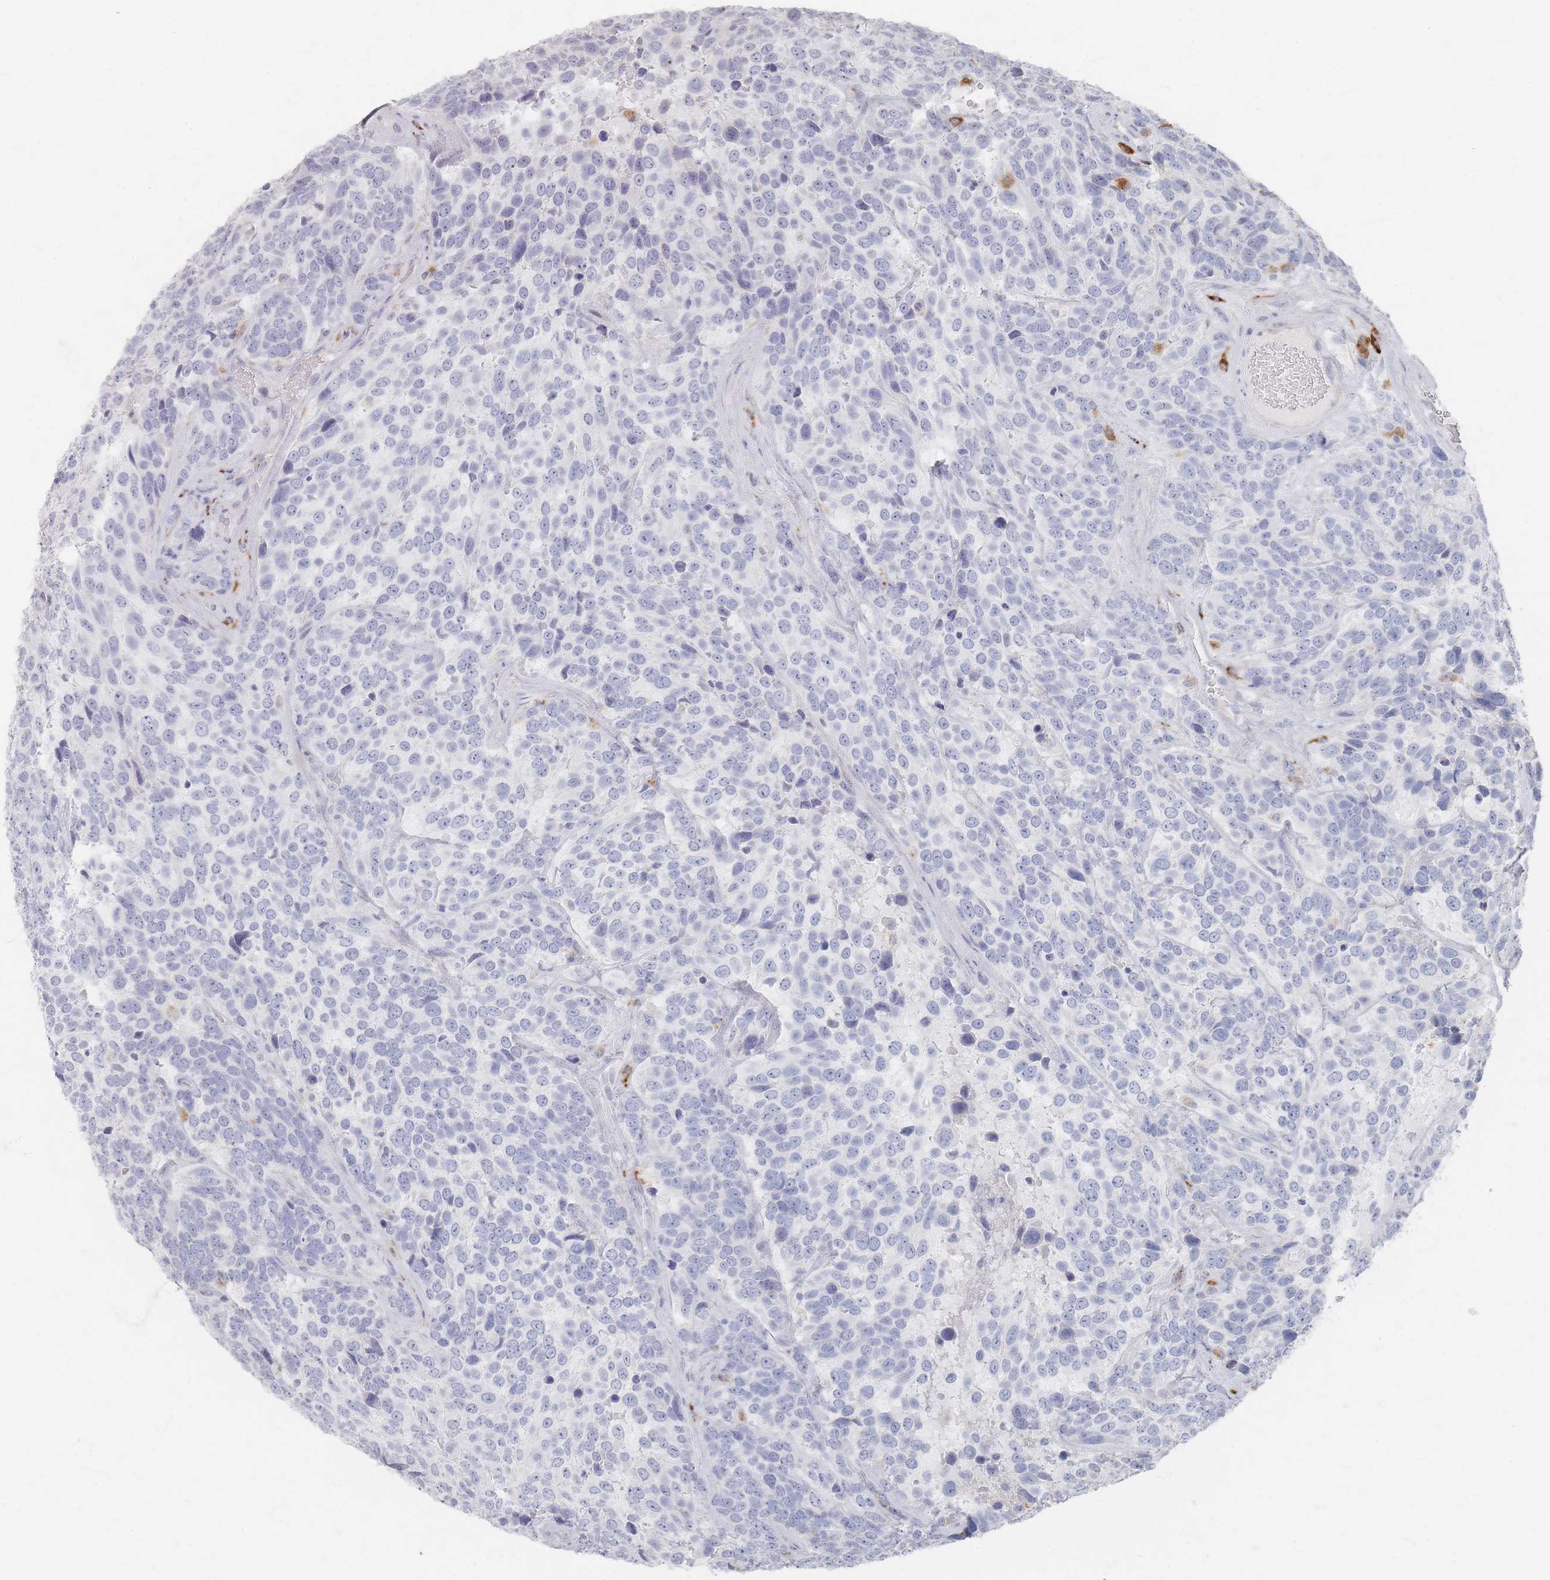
{"staining": {"intensity": "negative", "quantity": "none", "location": "none"}, "tissue": "urothelial cancer", "cell_type": "Tumor cells", "image_type": "cancer", "snomed": [{"axis": "morphology", "description": "Urothelial carcinoma, High grade"}, {"axis": "topography", "description": "Urinary bladder"}], "caption": "Immunohistochemistry (IHC) image of neoplastic tissue: human urothelial cancer stained with DAB demonstrates no significant protein staining in tumor cells.", "gene": "SLC2A11", "patient": {"sex": "female", "age": 70}}